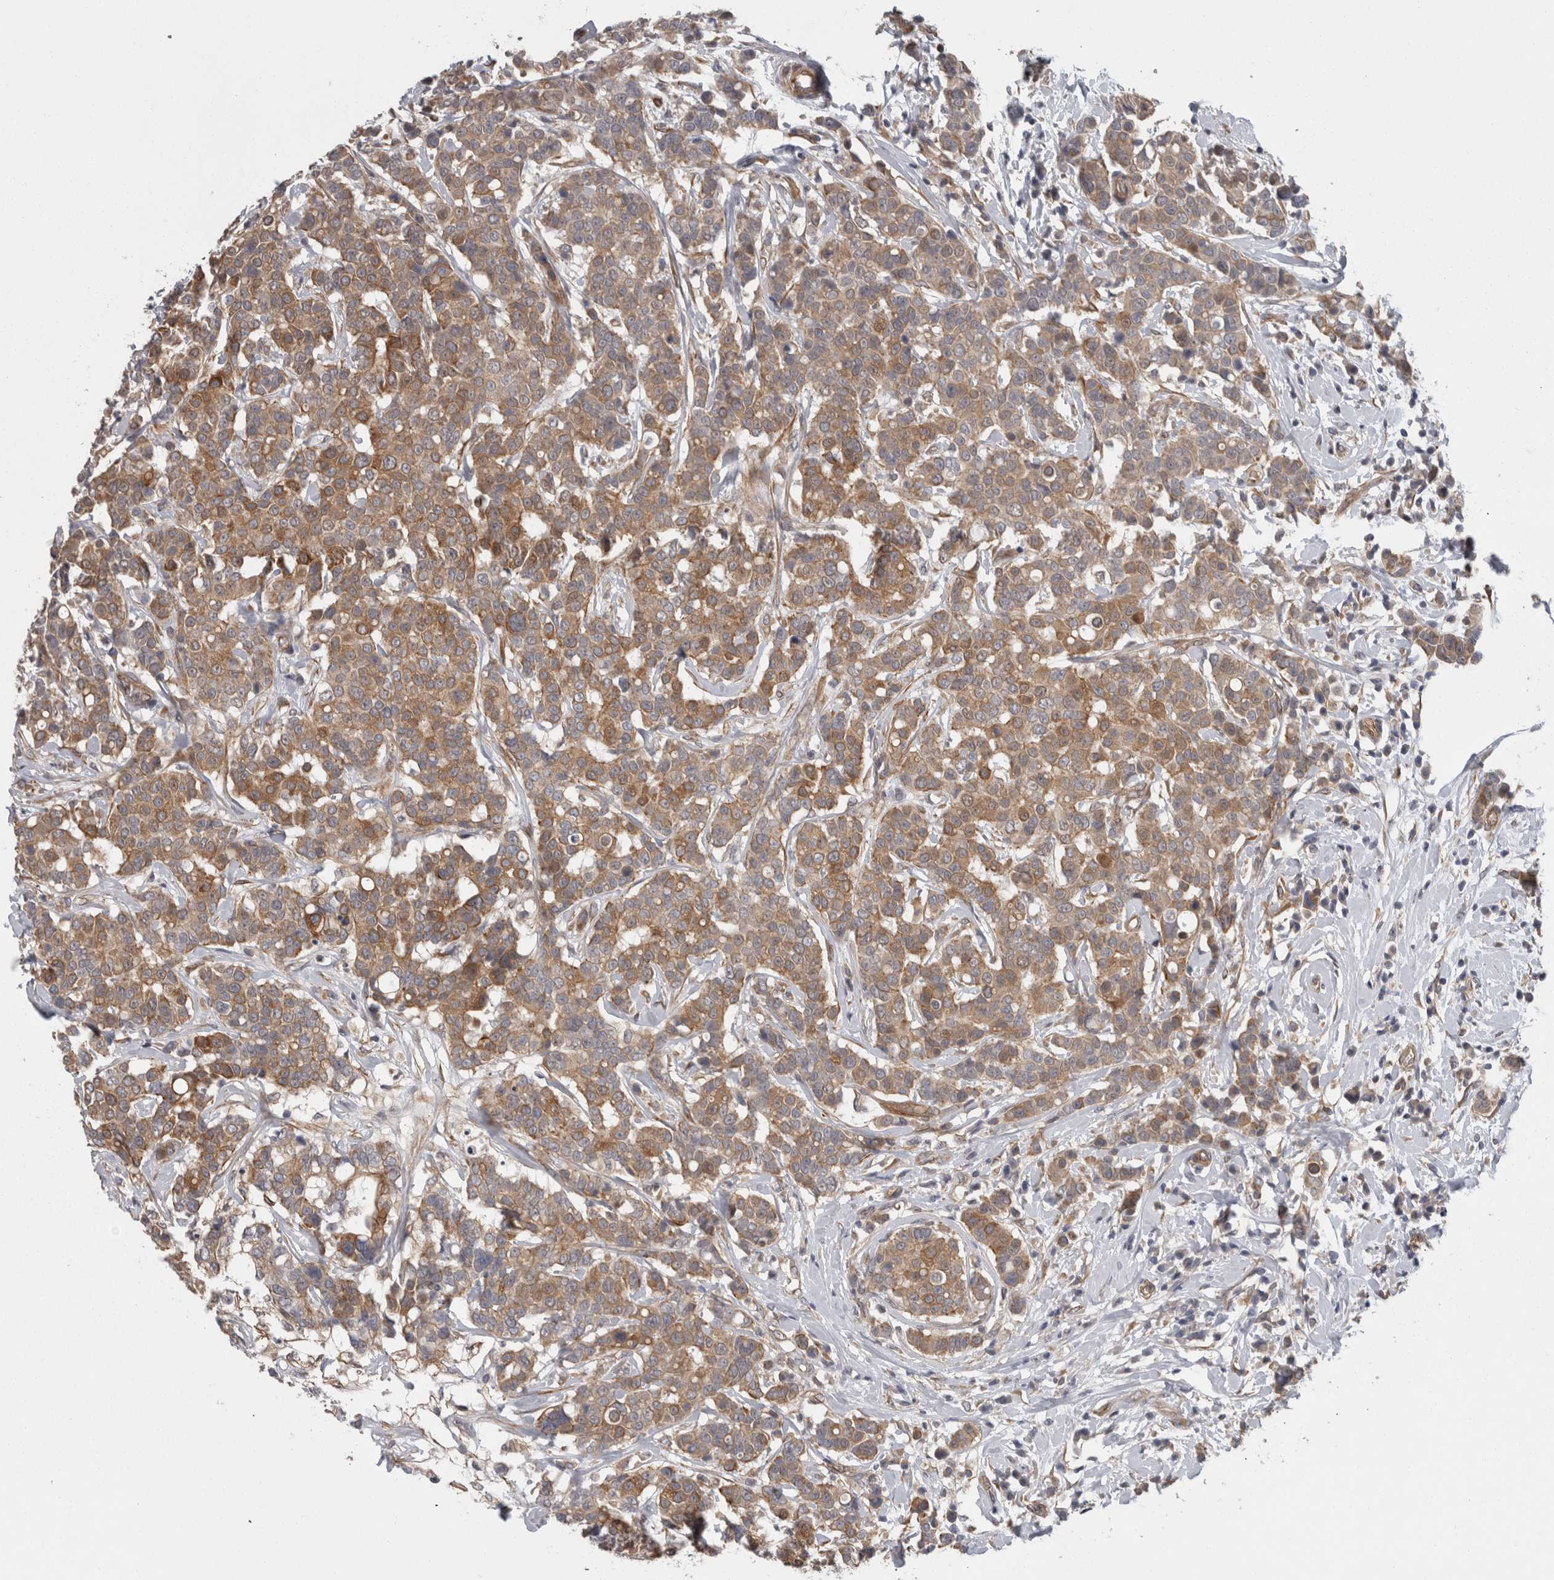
{"staining": {"intensity": "moderate", "quantity": ">75%", "location": "cytoplasmic/membranous"}, "tissue": "breast cancer", "cell_type": "Tumor cells", "image_type": "cancer", "snomed": [{"axis": "morphology", "description": "Duct carcinoma"}, {"axis": "topography", "description": "Breast"}], "caption": "Immunohistochemistry (IHC) histopathology image of human infiltrating ductal carcinoma (breast) stained for a protein (brown), which displays medium levels of moderate cytoplasmic/membranous expression in about >75% of tumor cells.", "gene": "RMDN1", "patient": {"sex": "female", "age": 27}}